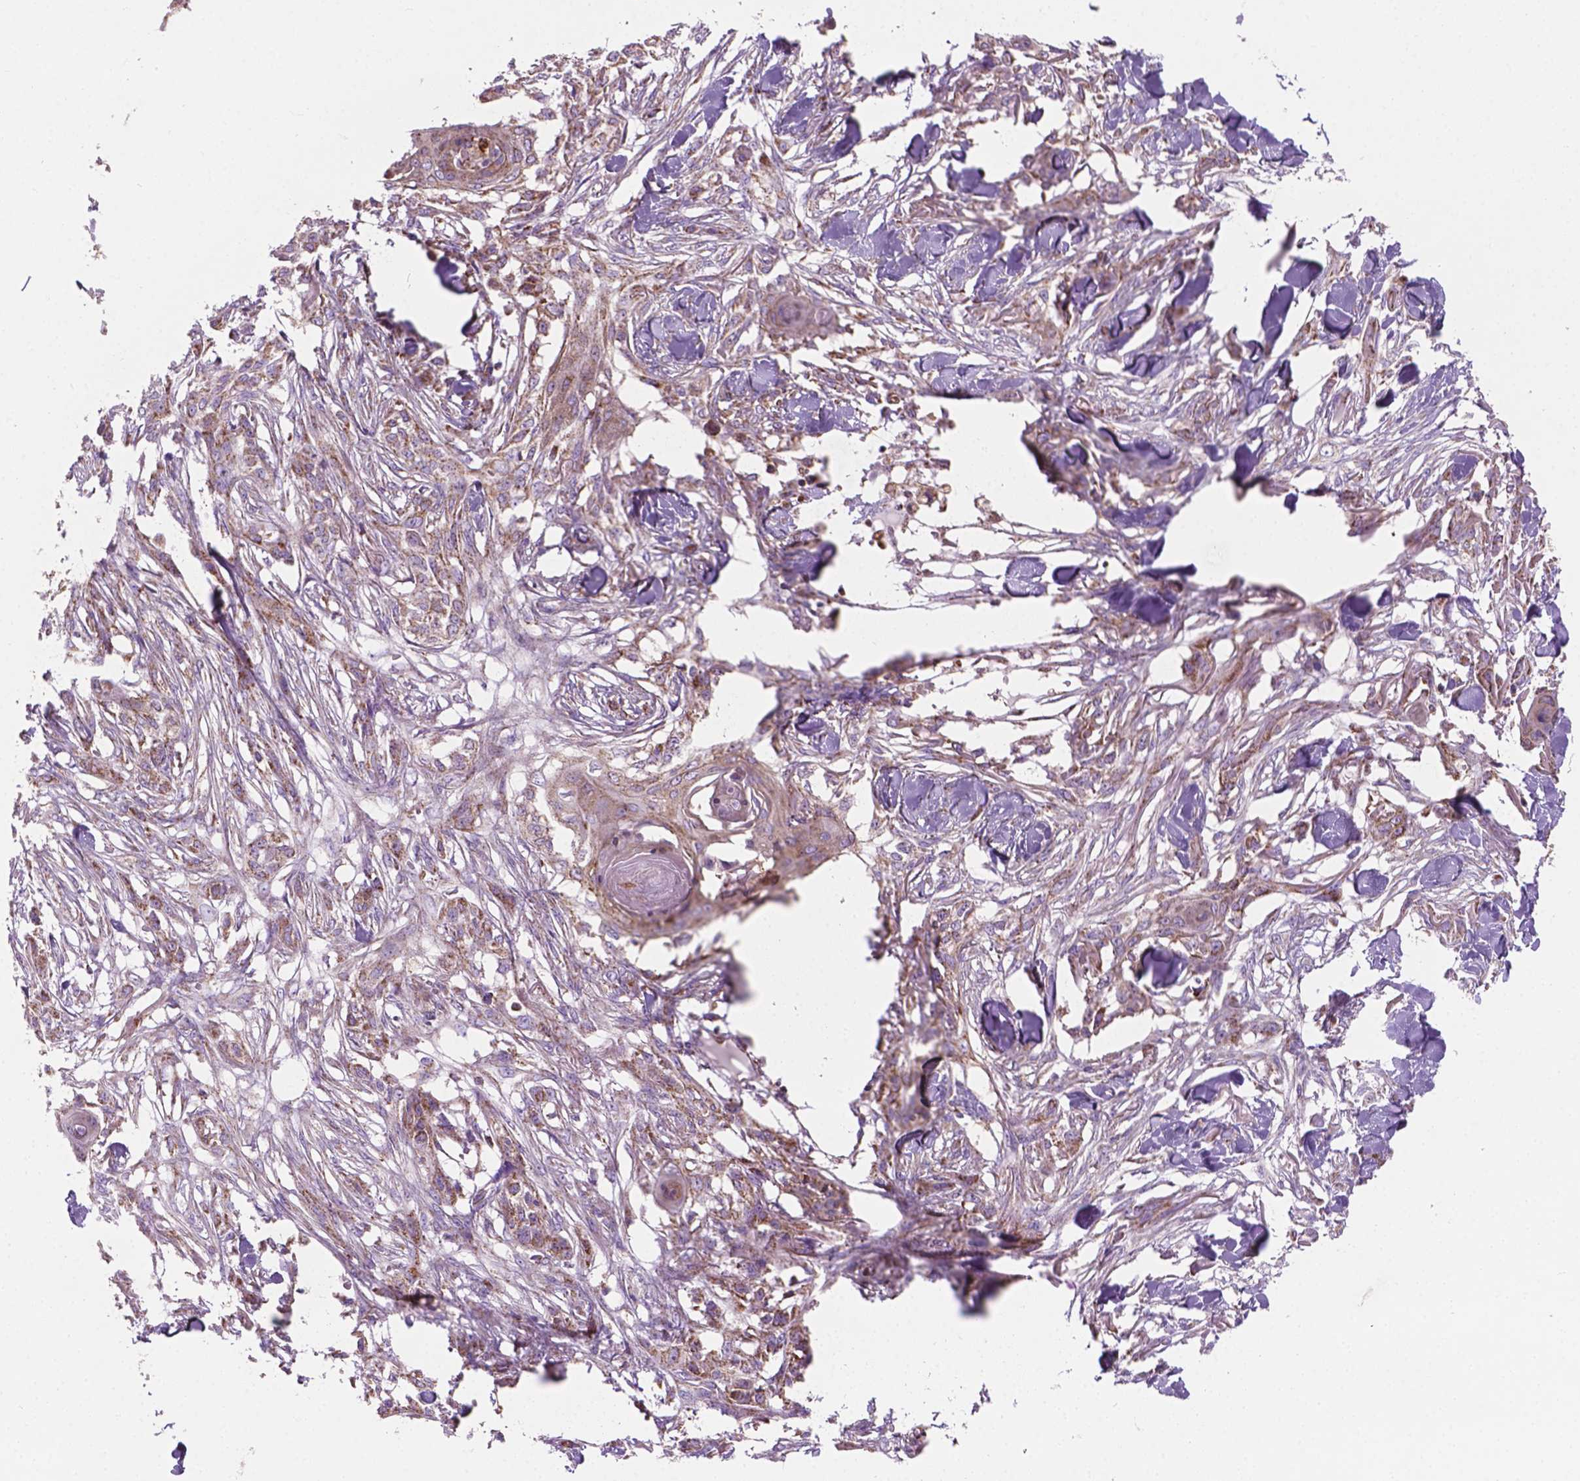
{"staining": {"intensity": "moderate", "quantity": ">75%", "location": "cytoplasmic/membranous"}, "tissue": "skin cancer", "cell_type": "Tumor cells", "image_type": "cancer", "snomed": [{"axis": "morphology", "description": "Squamous cell carcinoma, NOS"}, {"axis": "topography", "description": "Skin"}], "caption": "Moderate cytoplasmic/membranous protein positivity is appreciated in approximately >75% of tumor cells in skin squamous cell carcinoma.", "gene": "PIBF1", "patient": {"sex": "female", "age": 59}}